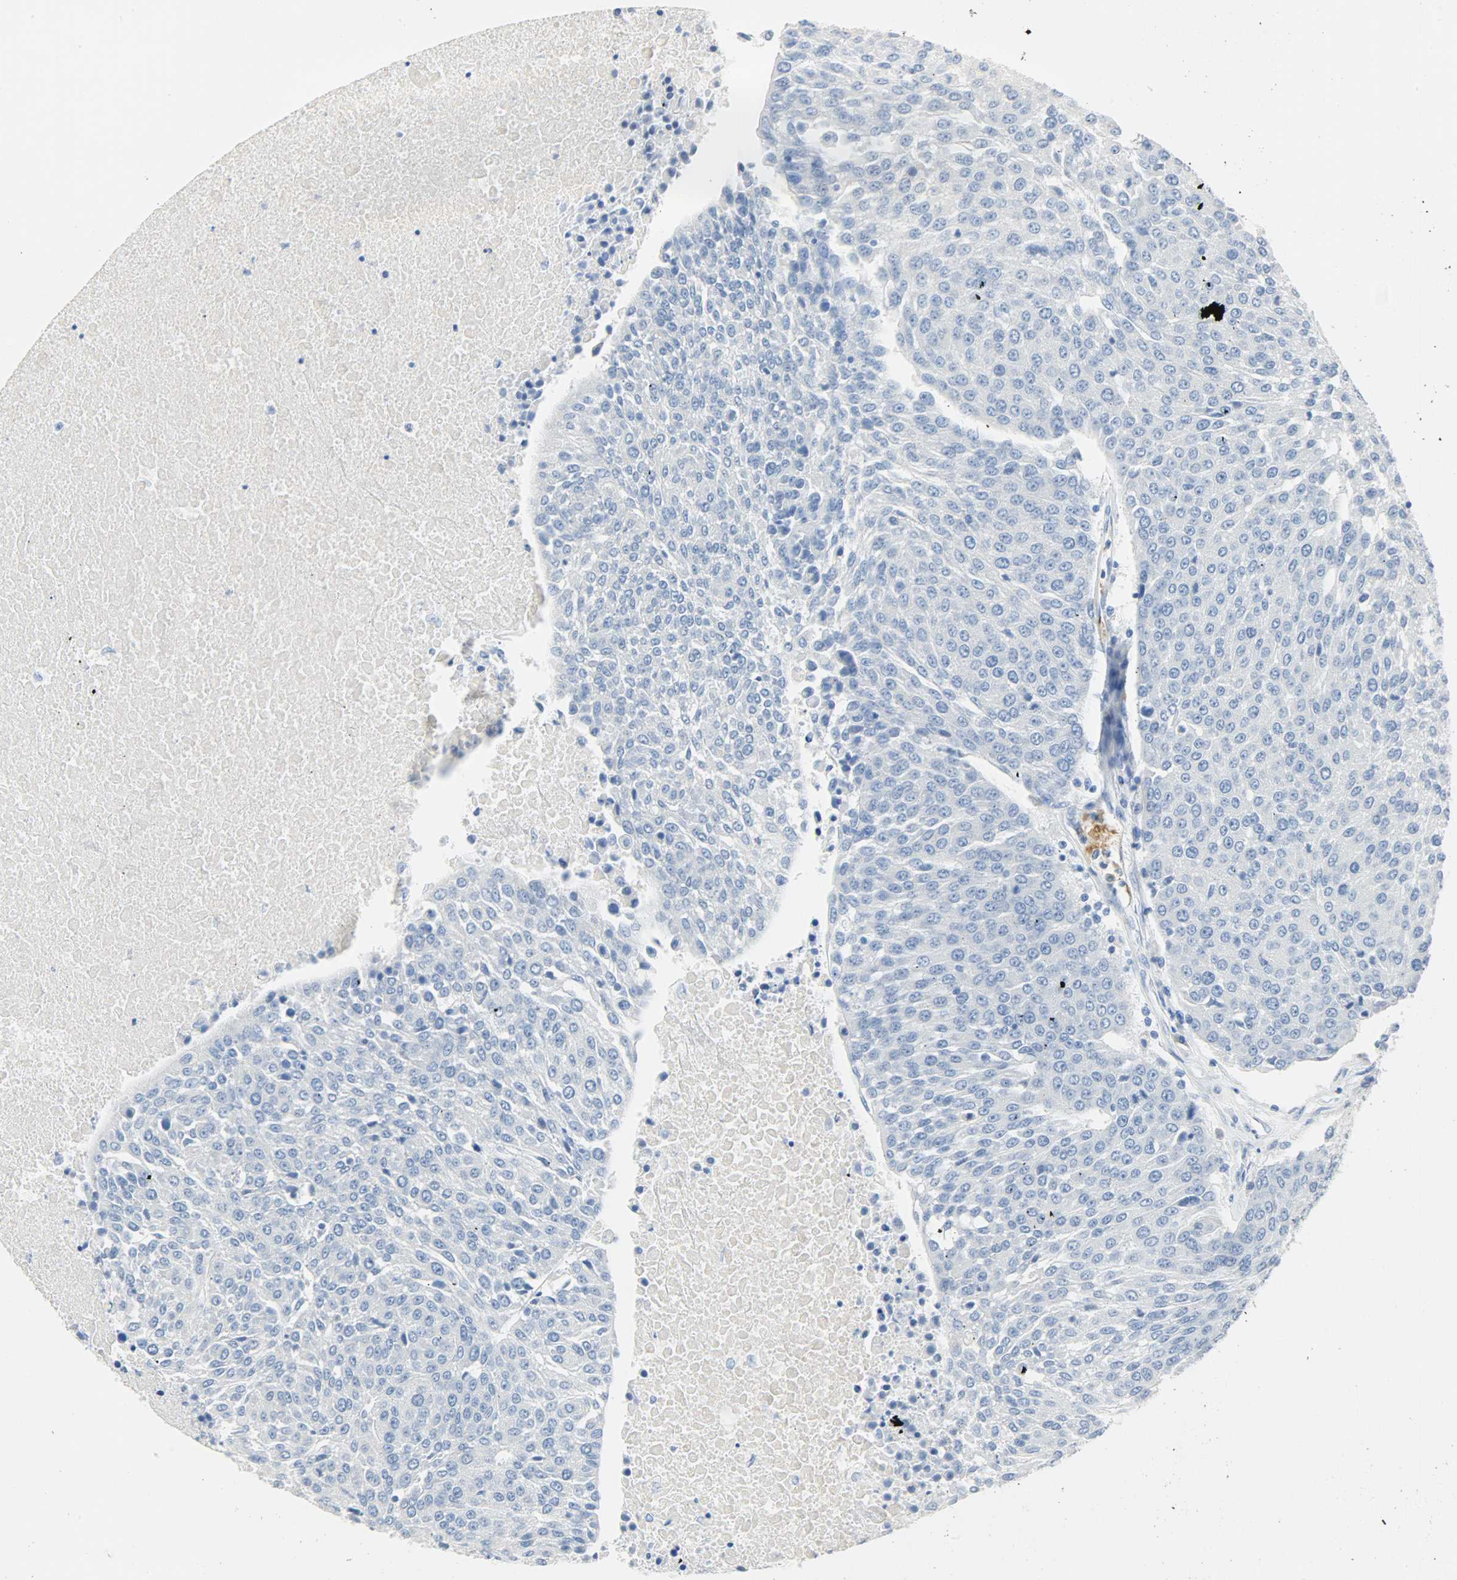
{"staining": {"intensity": "negative", "quantity": "none", "location": "none"}, "tissue": "urothelial cancer", "cell_type": "Tumor cells", "image_type": "cancer", "snomed": [{"axis": "morphology", "description": "Urothelial carcinoma, High grade"}, {"axis": "topography", "description": "Urinary bladder"}], "caption": "DAB (3,3'-diaminobenzidine) immunohistochemical staining of human urothelial carcinoma (high-grade) demonstrates no significant positivity in tumor cells. (DAB (3,3'-diaminobenzidine) IHC with hematoxylin counter stain).", "gene": "CA3", "patient": {"sex": "female", "age": 85}}